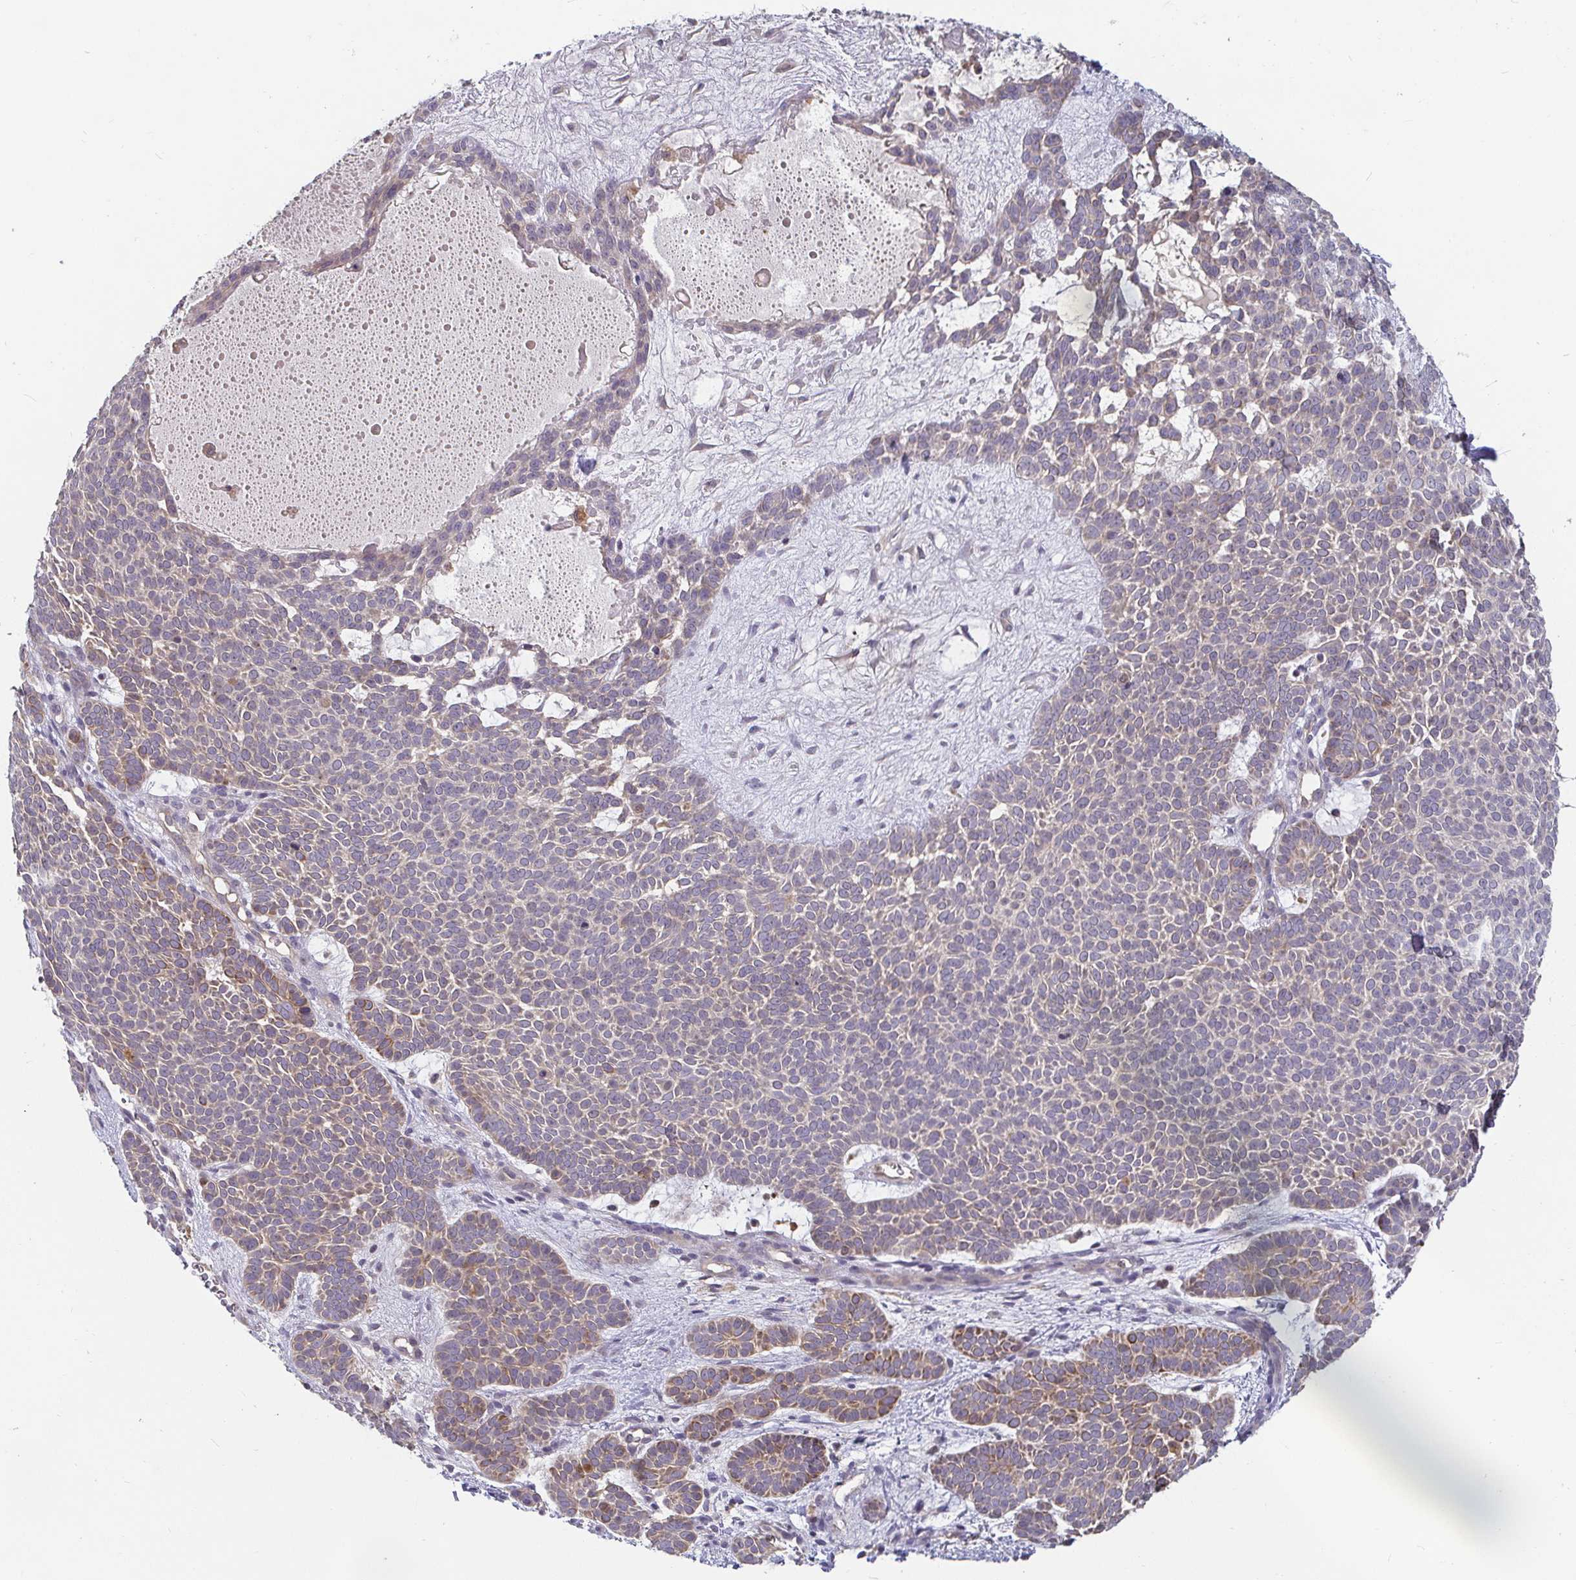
{"staining": {"intensity": "negative", "quantity": "none", "location": "none"}, "tissue": "skin cancer", "cell_type": "Tumor cells", "image_type": "cancer", "snomed": [{"axis": "morphology", "description": "Basal cell carcinoma"}, {"axis": "topography", "description": "Skin"}], "caption": "An image of skin basal cell carcinoma stained for a protein exhibits no brown staining in tumor cells.", "gene": "CDH18", "patient": {"sex": "female", "age": 82}}